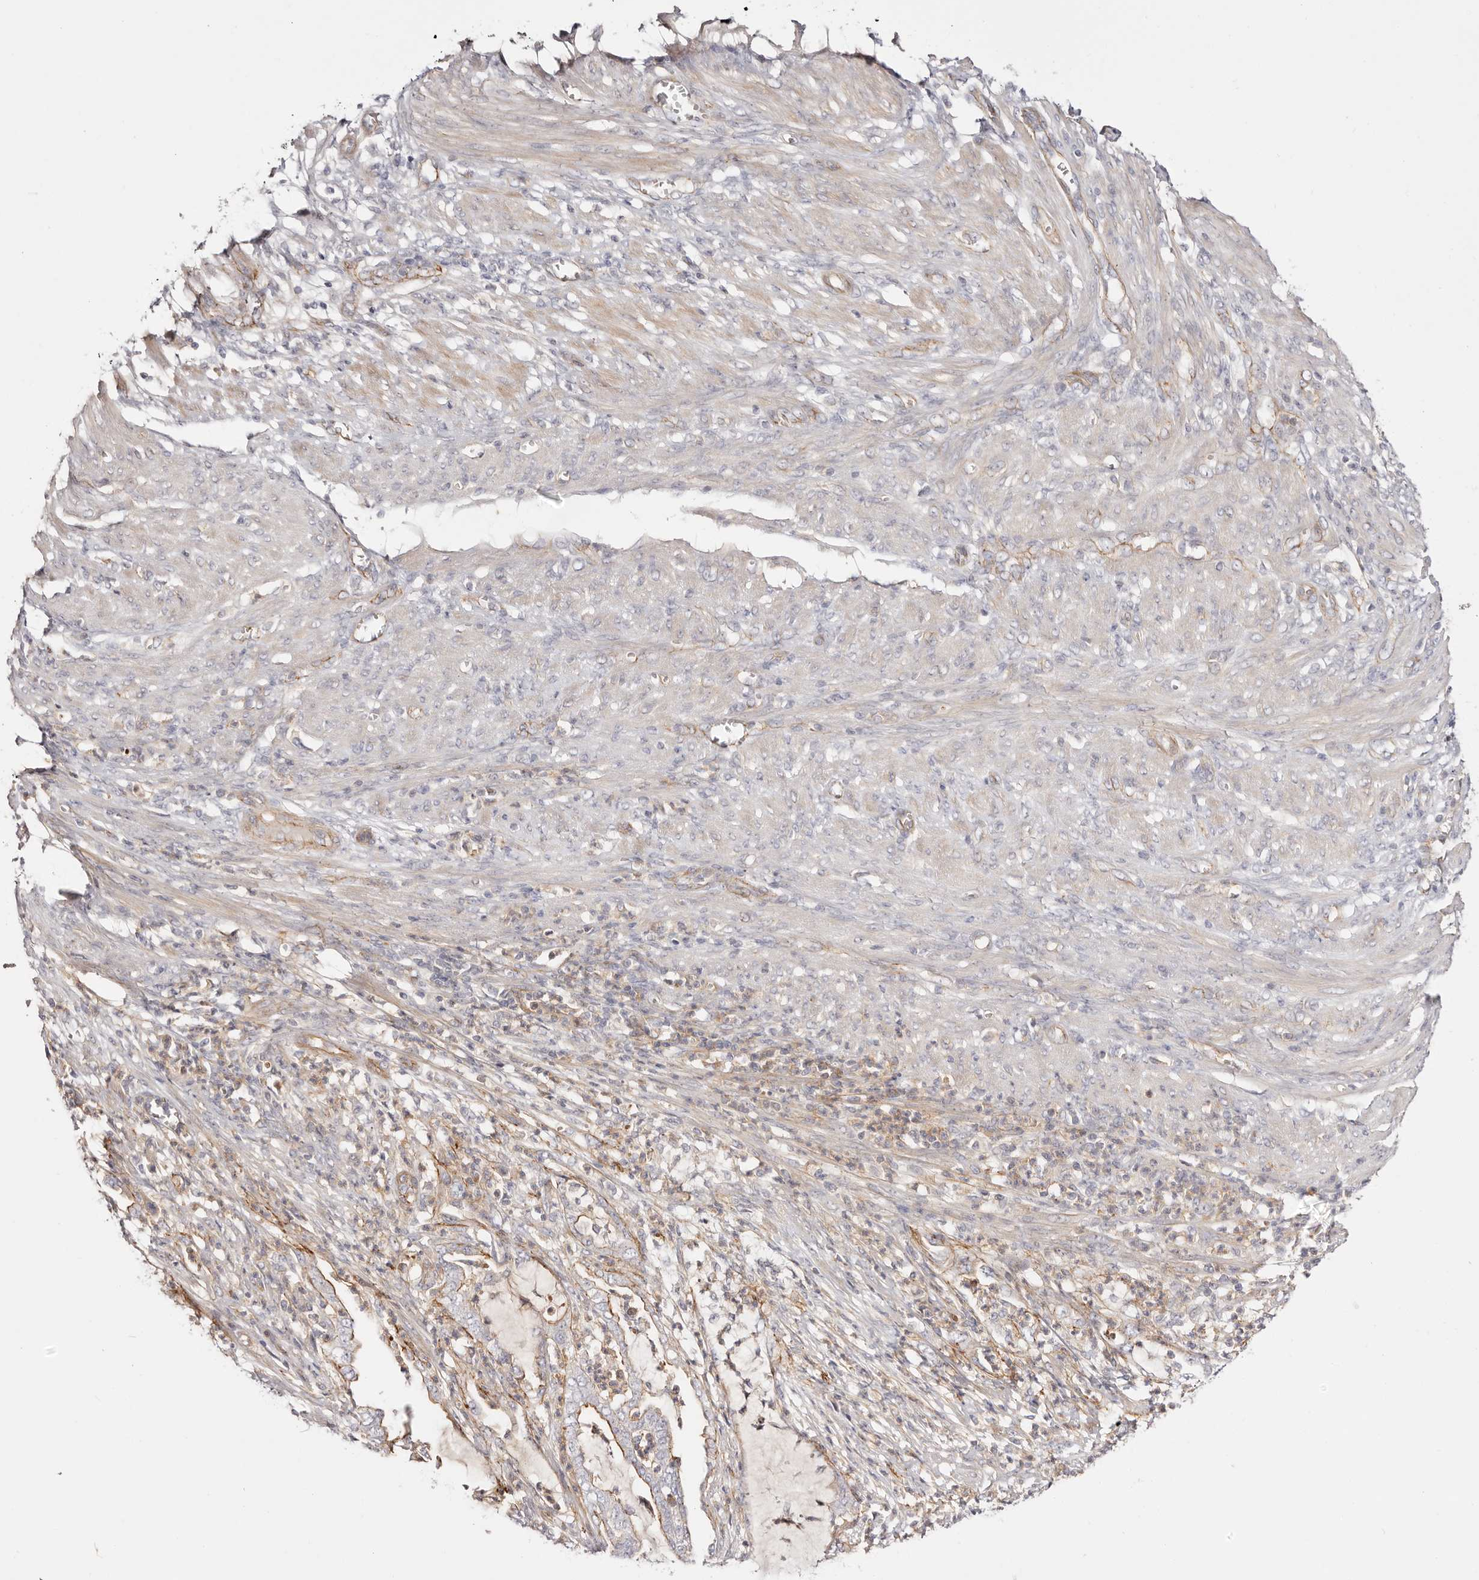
{"staining": {"intensity": "moderate", "quantity": "25%-75%", "location": "cytoplasmic/membranous"}, "tissue": "endometrial cancer", "cell_type": "Tumor cells", "image_type": "cancer", "snomed": [{"axis": "morphology", "description": "Adenocarcinoma, NOS"}, {"axis": "topography", "description": "Endometrium"}], "caption": "The immunohistochemical stain shows moderate cytoplasmic/membranous expression in tumor cells of adenocarcinoma (endometrial) tissue.", "gene": "SLC35B2", "patient": {"sex": "female", "age": 51}}